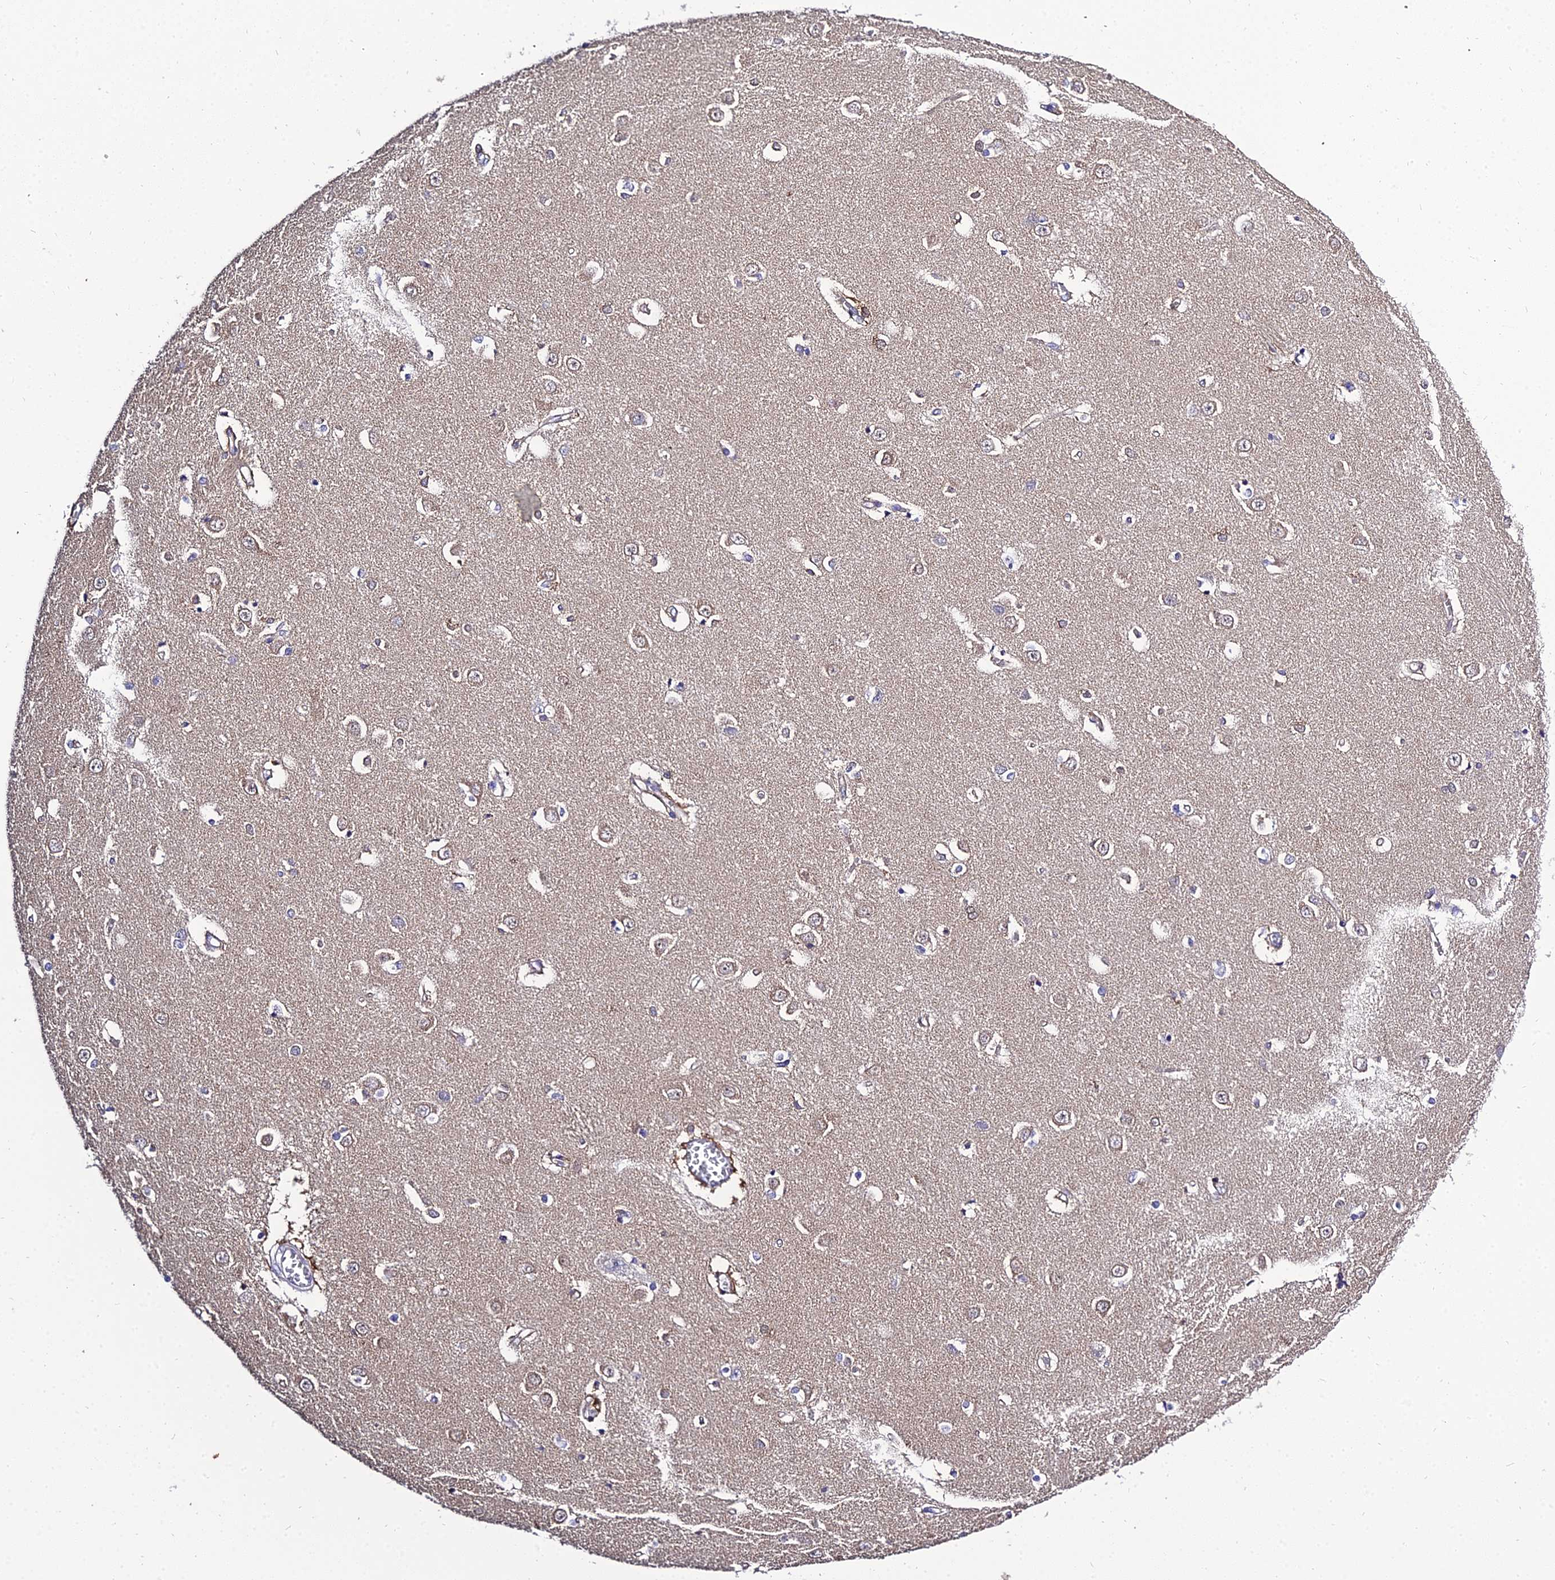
{"staining": {"intensity": "moderate", "quantity": "<25%", "location": "cytoplasmic/membranous"}, "tissue": "caudate", "cell_type": "Glial cells", "image_type": "normal", "snomed": [{"axis": "morphology", "description": "Normal tissue, NOS"}, {"axis": "topography", "description": "Lateral ventricle wall"}], "caption": "DAB immunohistochemical staining of unremarkable human caudate demonstrates moderate cytoplasmic/membranous protein positivity in about <25% of glial cells. (Brightfield microscopy of DAB IHC at high magnification).", "gene": "C2orf69", "patient": {"sex": "male", "age": 37}}